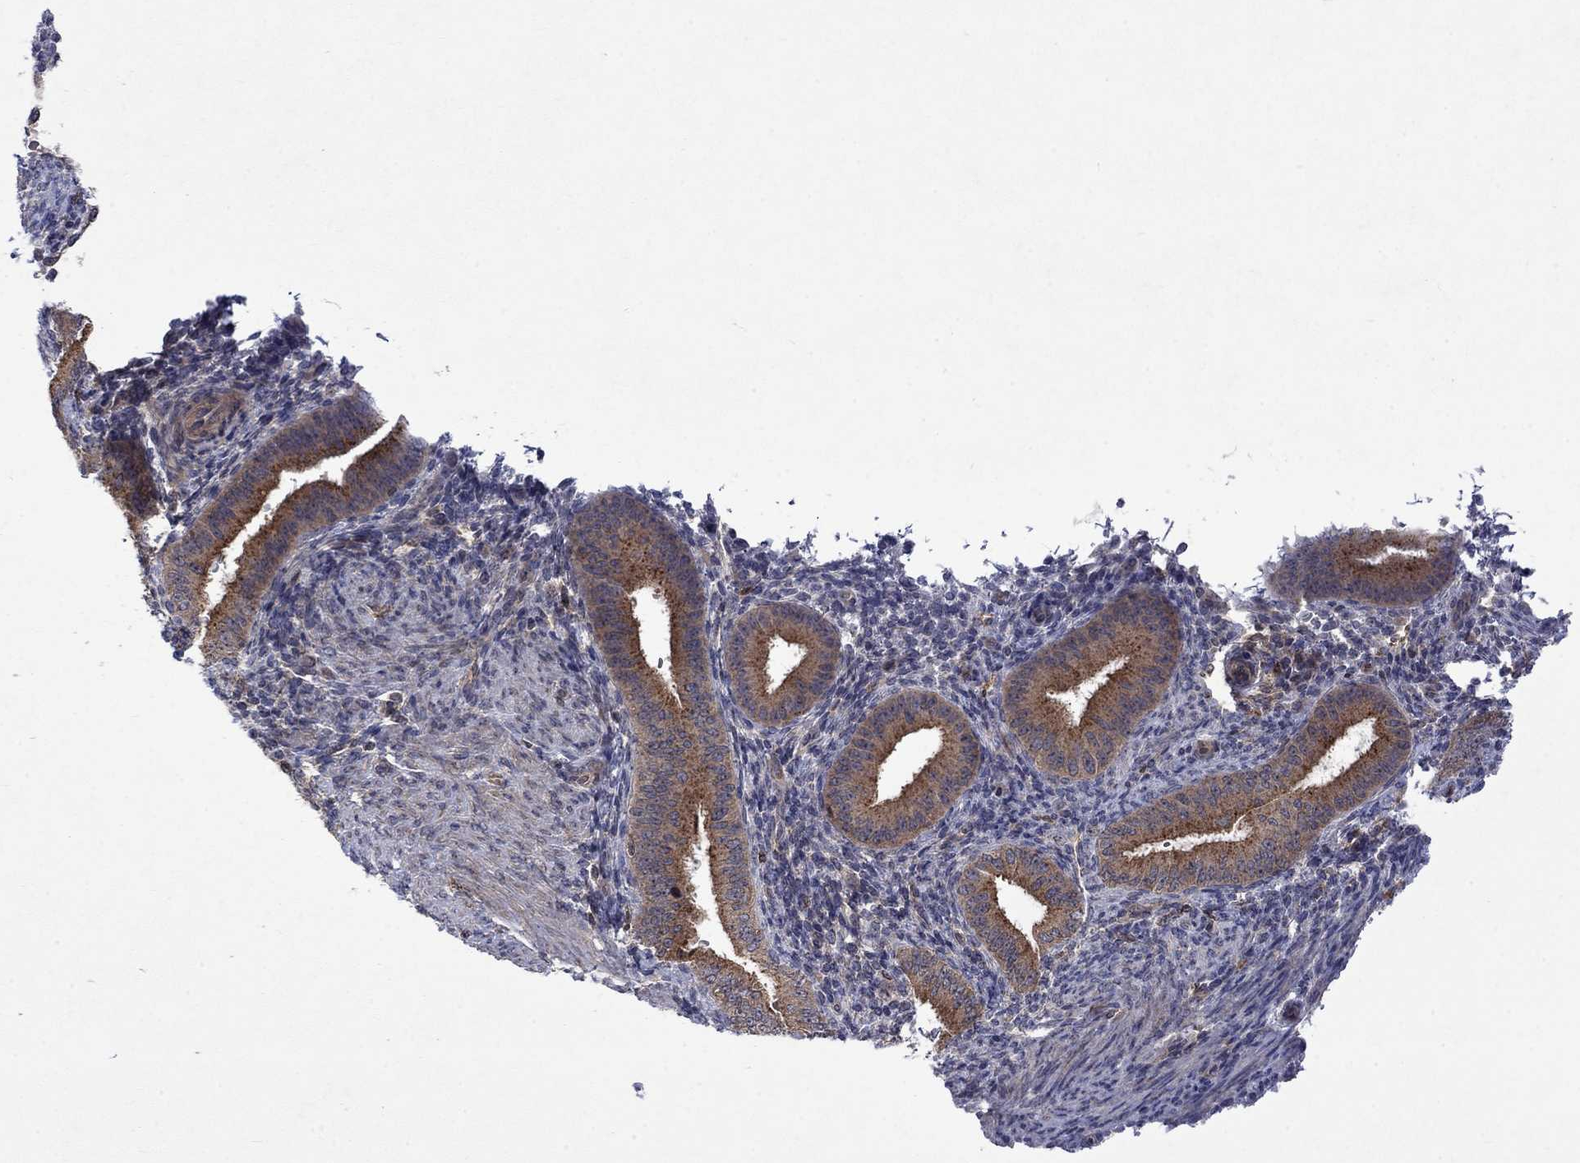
{"staining": {"intensity": "negative", "quantity": "none", "location": "none"}, "tissue": "endometrium", "cell_type": "Cells in endometrial stroma", "image_type": "normal", "snomed": [{"axis": "morphology", "description": "Normal tissue, NOS"}, {"axis": "topography", "description": "Endometrium"}], "caption": "Immunohistochemical staining of normal human endometrium shows no significant staining in cells in endometrial stroma.", "gene": "TMEM33", "patient": {"sex": "female", "age": 39}}